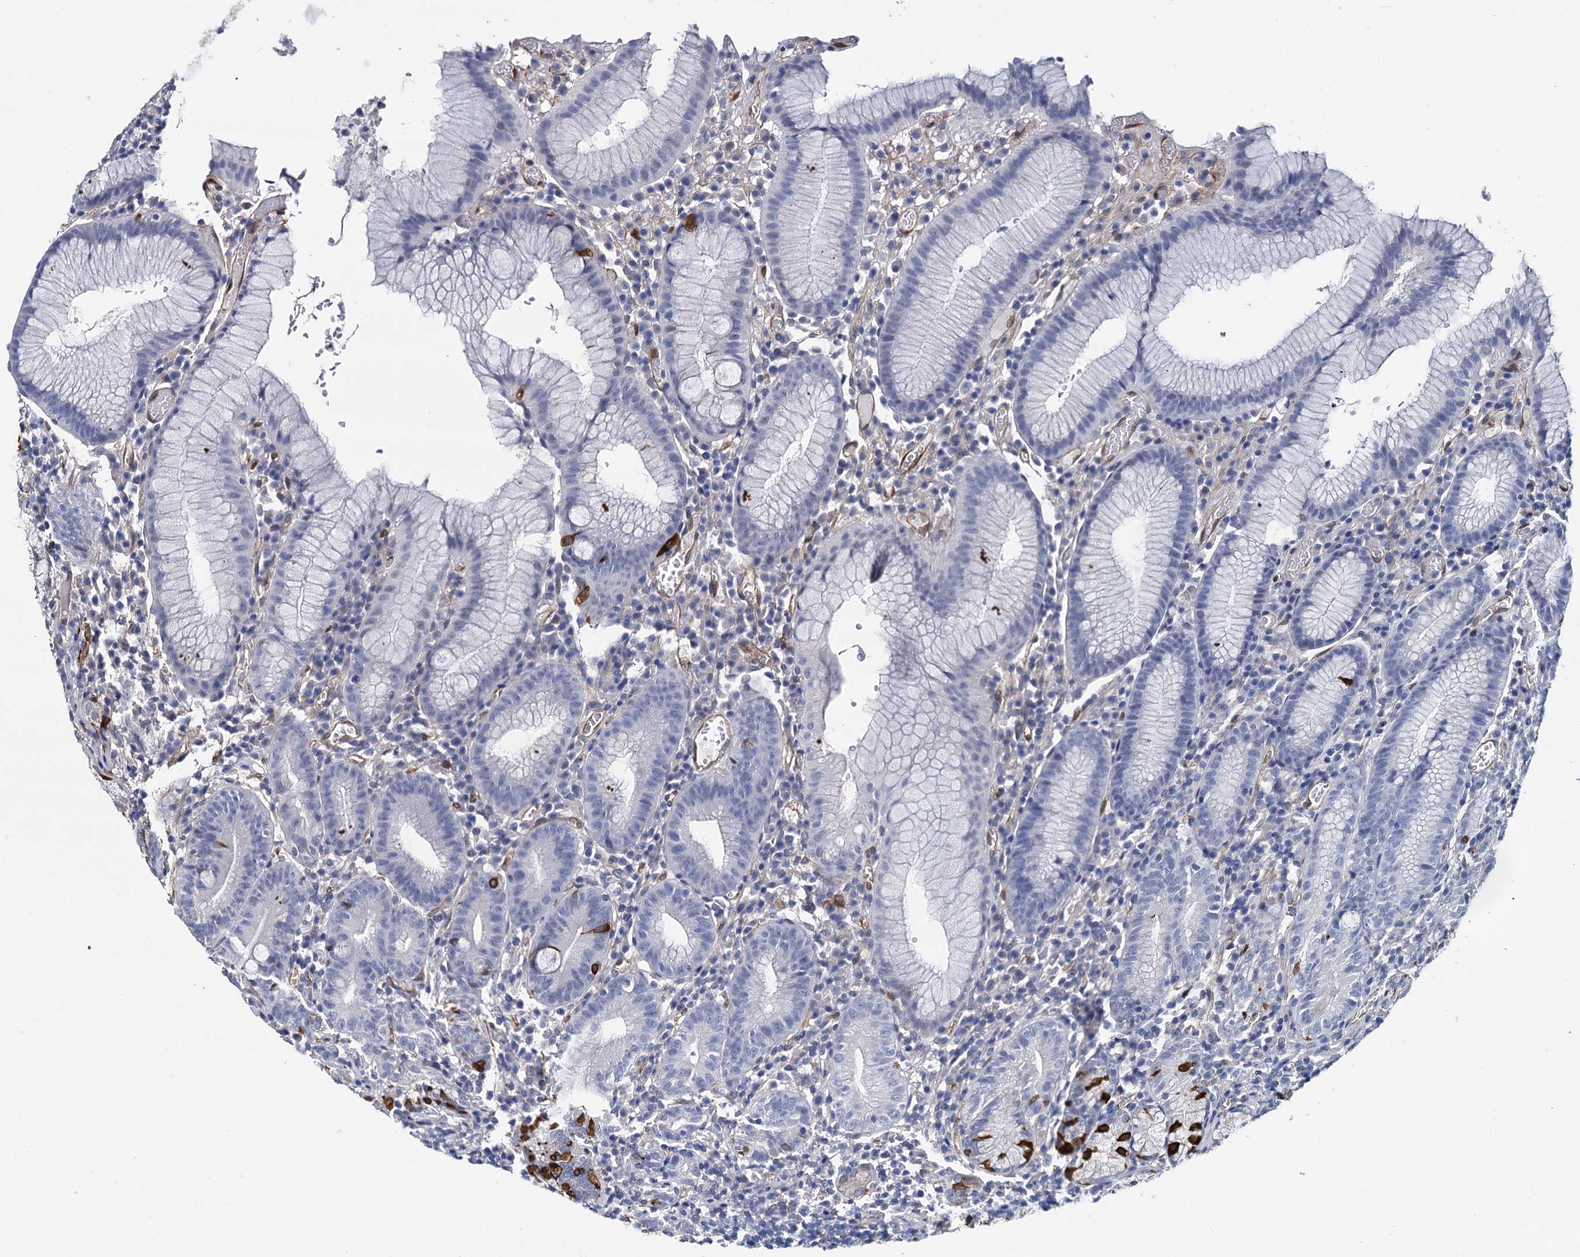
{"staining": {"intensity": "negative", "quantity": "none", "location": "none"}, "tissue": "stomach", "cell_type": "Glandular cells", "image_type": "normal", "snomed": [{"axis": "morphology", "description": "Normal tissue, NOS"}, {"axis": "topography", "description": "Stomach"}], "caption": "Immunohistochemical staining of unremarkable human stomach exhibits no significant expression in glandular cells.", "gene": "STXBP1", "patient": {"sex": "male", "age": 55}}